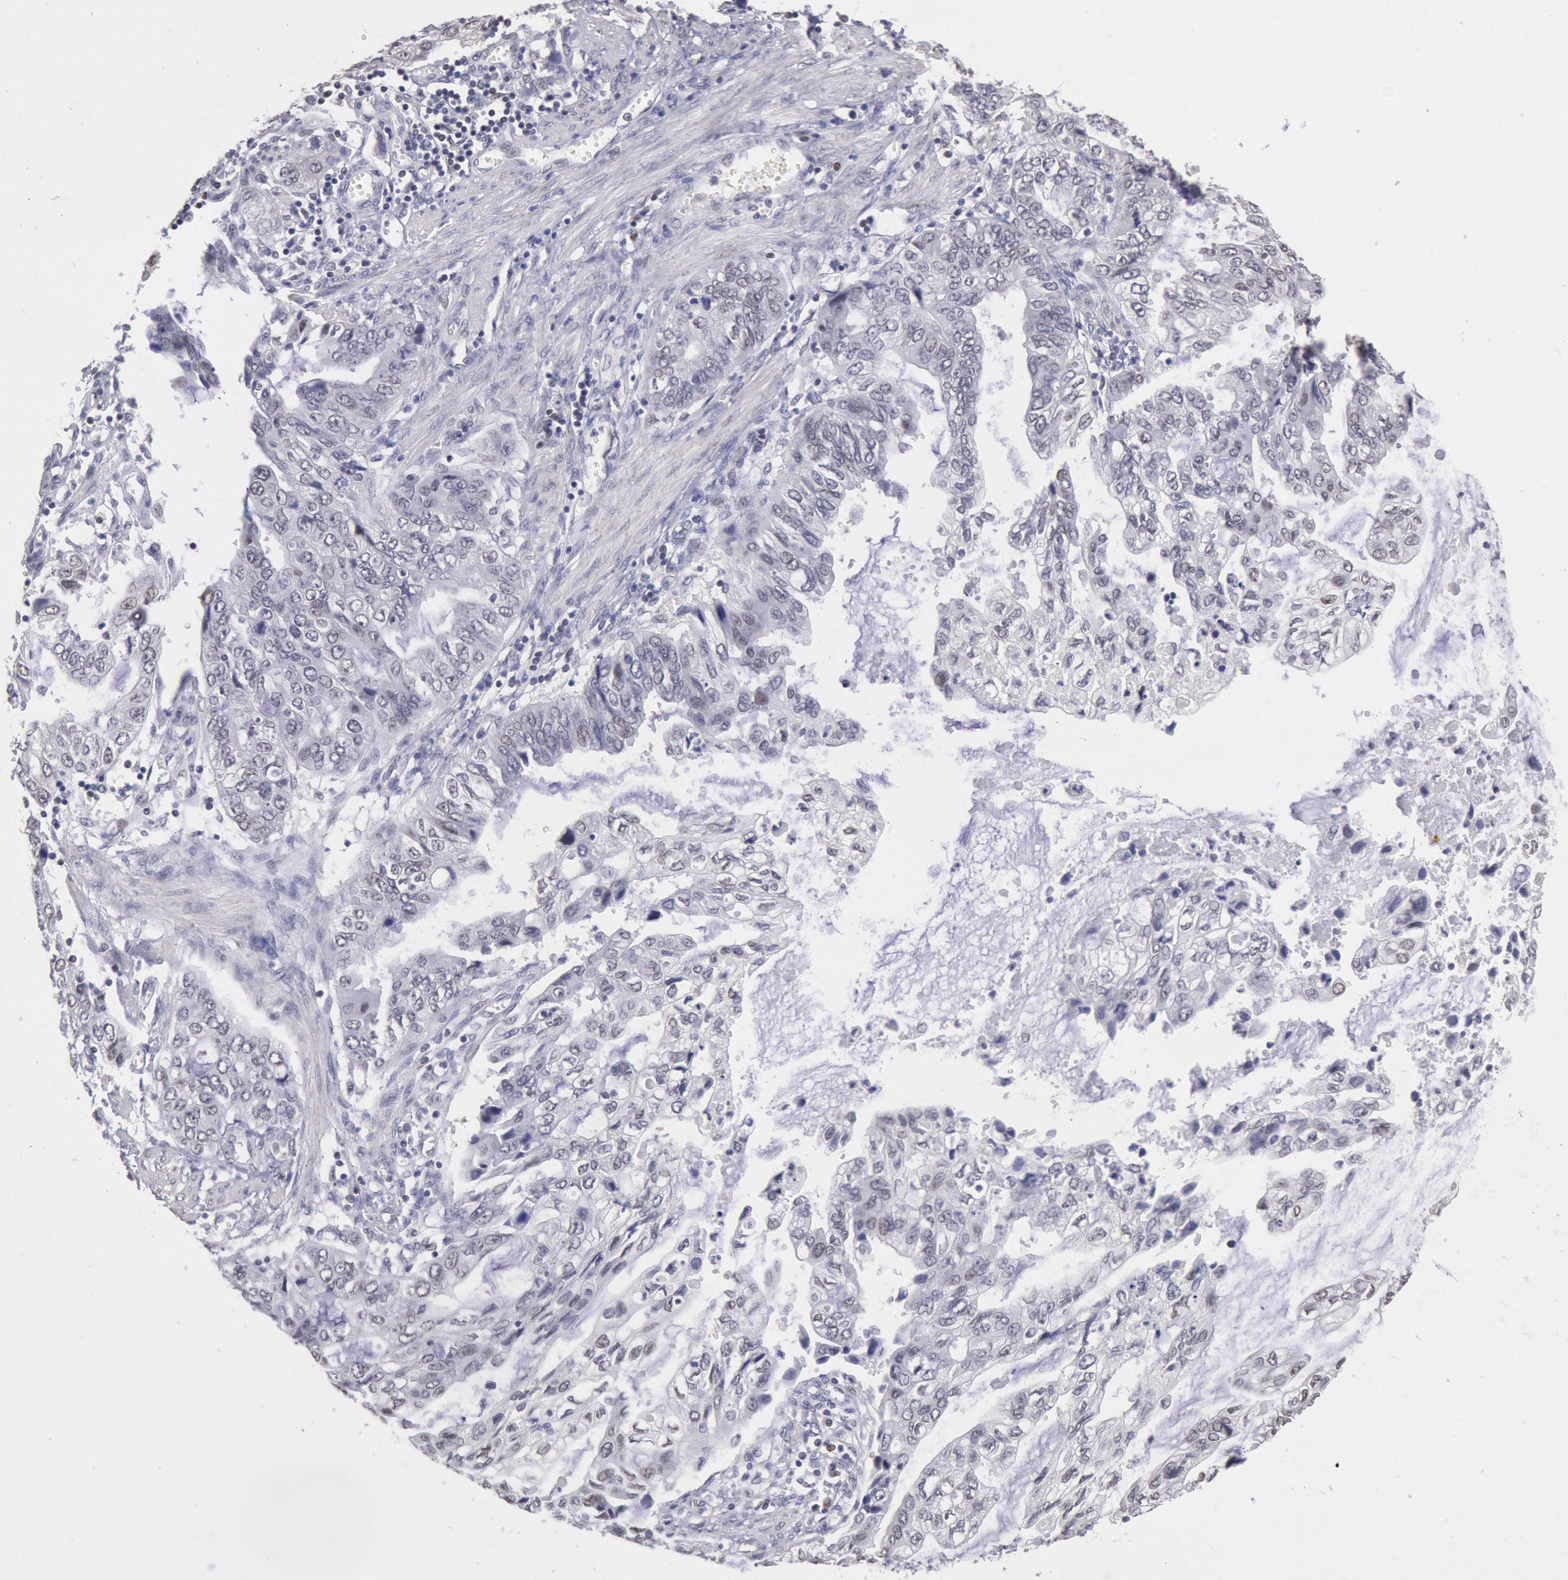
{"staining": {"intensity": "weak", "quantity": "25%-75%", "location": "nuclear"}, "tissue": "stomach cancer", "cell_type": "Tumor cells", "image_type": "cancer", "snomed": [{"axis": "morphology", "description": "Adenocarcinoma, NOS"}, {"axis": "topography", "description": "Stomach, upper"}], "caption": "Immunohistochemical staining of stomach cancer (adenocarcinoma) demonstrates weak nuclear protein positivity in approximately 25%-75% of tumor cells. The protein of interest is shown in brown color, while the nuclei are stained blue.", "gene": "MYH7", "patient": {"sex": "female", "age": 52}}